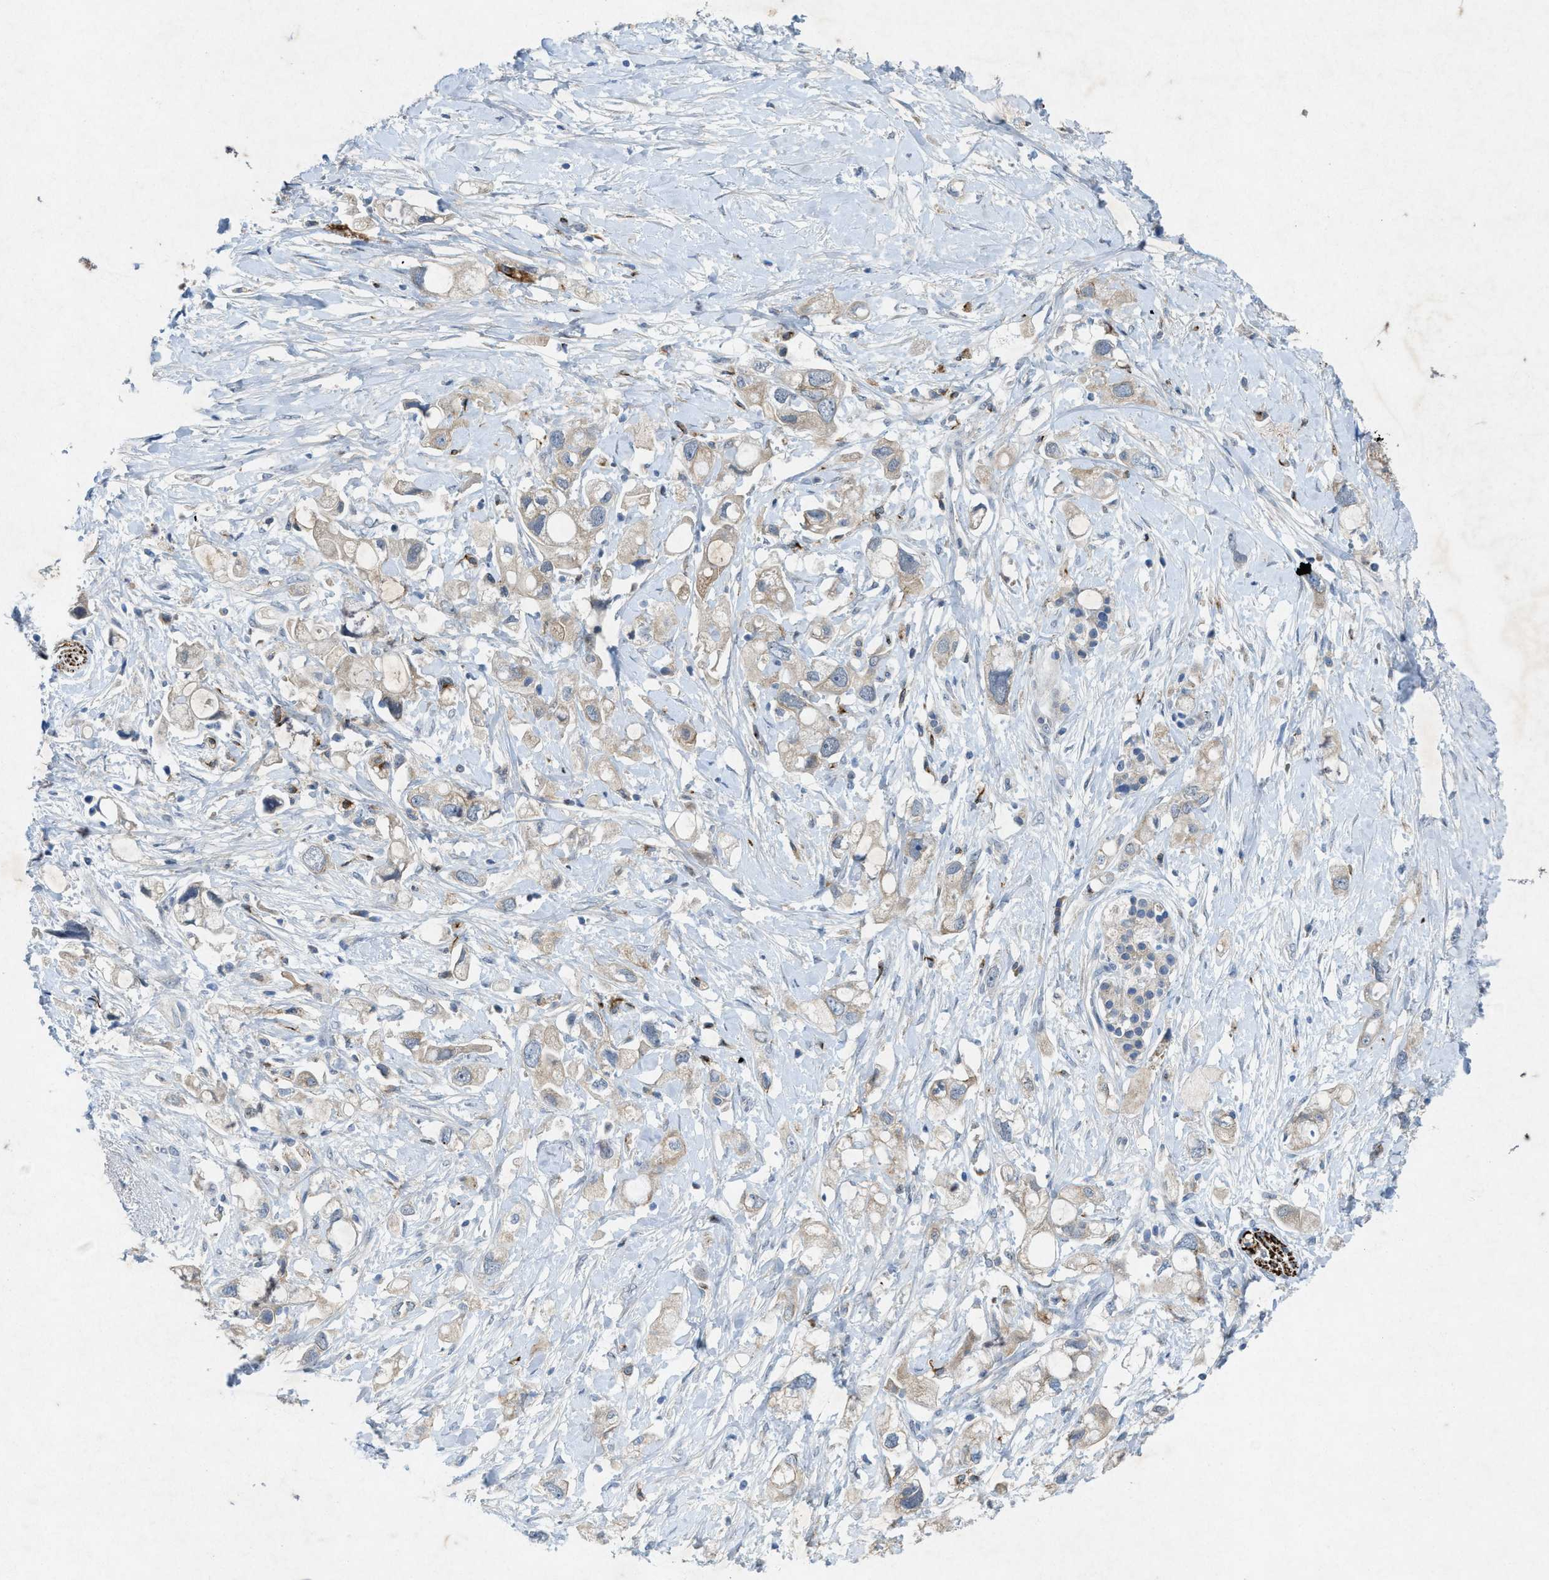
{"staining": {"intensity": "weak", "quantity": "25%-75%", "location": "cytoplasmic/membranous"}, "tissue": "pancreatic cancer", "cell_type": "Tumor cells", "image_type": "cancer", "snomed": [{"axis": "morphology", "description": "Adenocarcinoma, NOS"}, {"axis": "topography", "description": "Pancreas"}], "caption": "Immunohistochemical staining of adenocarcinoma (pancreatic) exhibits low levels of weak cytoplasmic/membranous protein staining in approximately 25%-75% of tumor cells. (DAB (3,3'-diaminobenzidine) IHC, brown staining for protein, blue staining for nuclei).", "gene": "URGCP", "patient": {"sex": "female", "age": 56}}